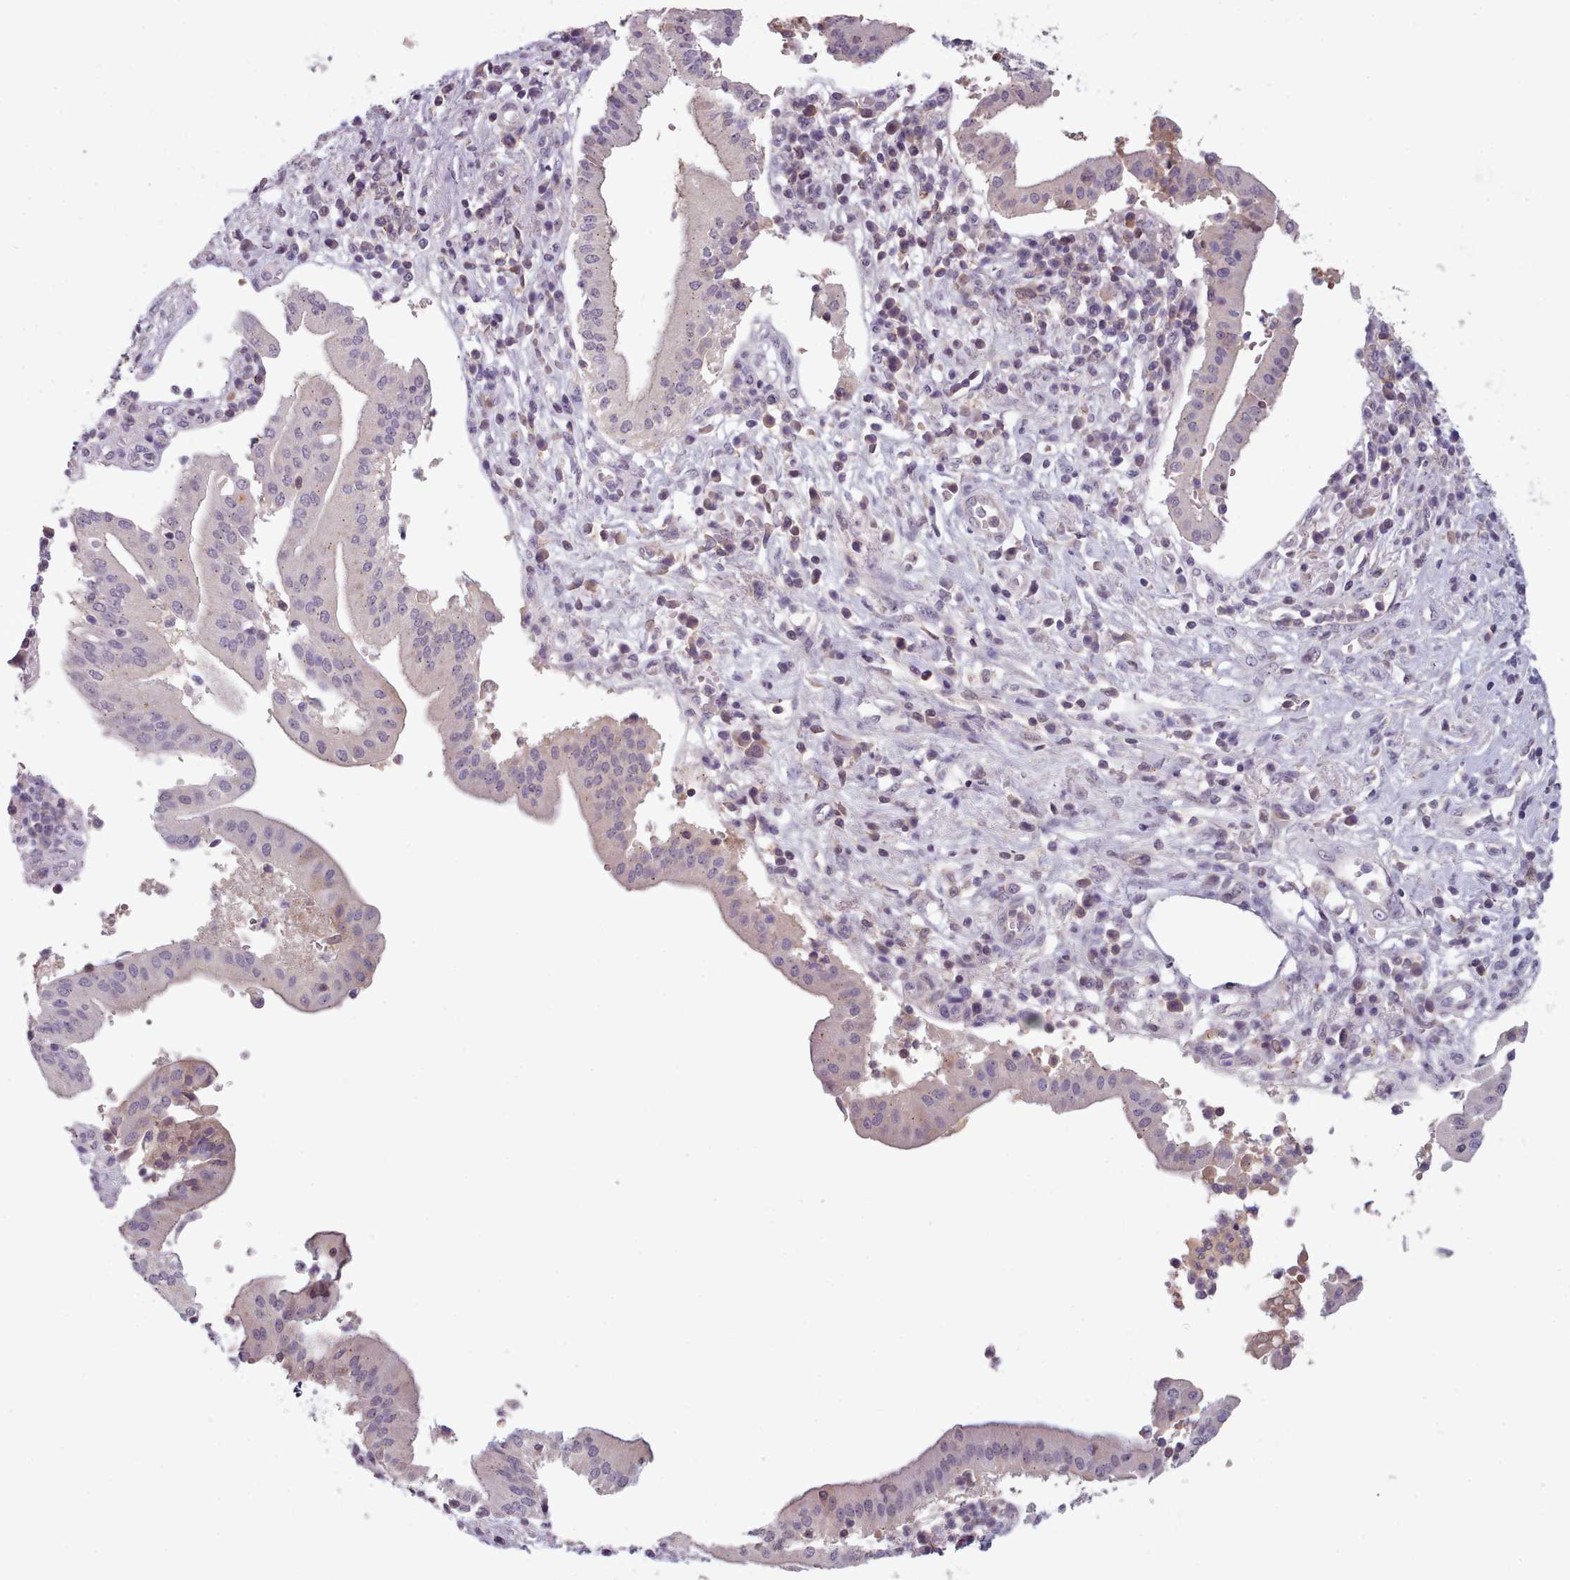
{"staining": {"intensity": "negative", "quantity": "none", "location": "none"}, "tissue": "pancreatic cancer", "cell_type": "Tumor cells", "image_type": "cancer", "snomed": [{"axis": "morphology", "description": "Adenocarcinoma, NOS"}, {"axis": "topography", "description": "Pancreas"}], "caption": "This is an IHC histopathology image of pancreatic cancer. There is no positivity in tumor cells.", "gene": "PBX4", "patient": {"sex": "male", "age": 68}}